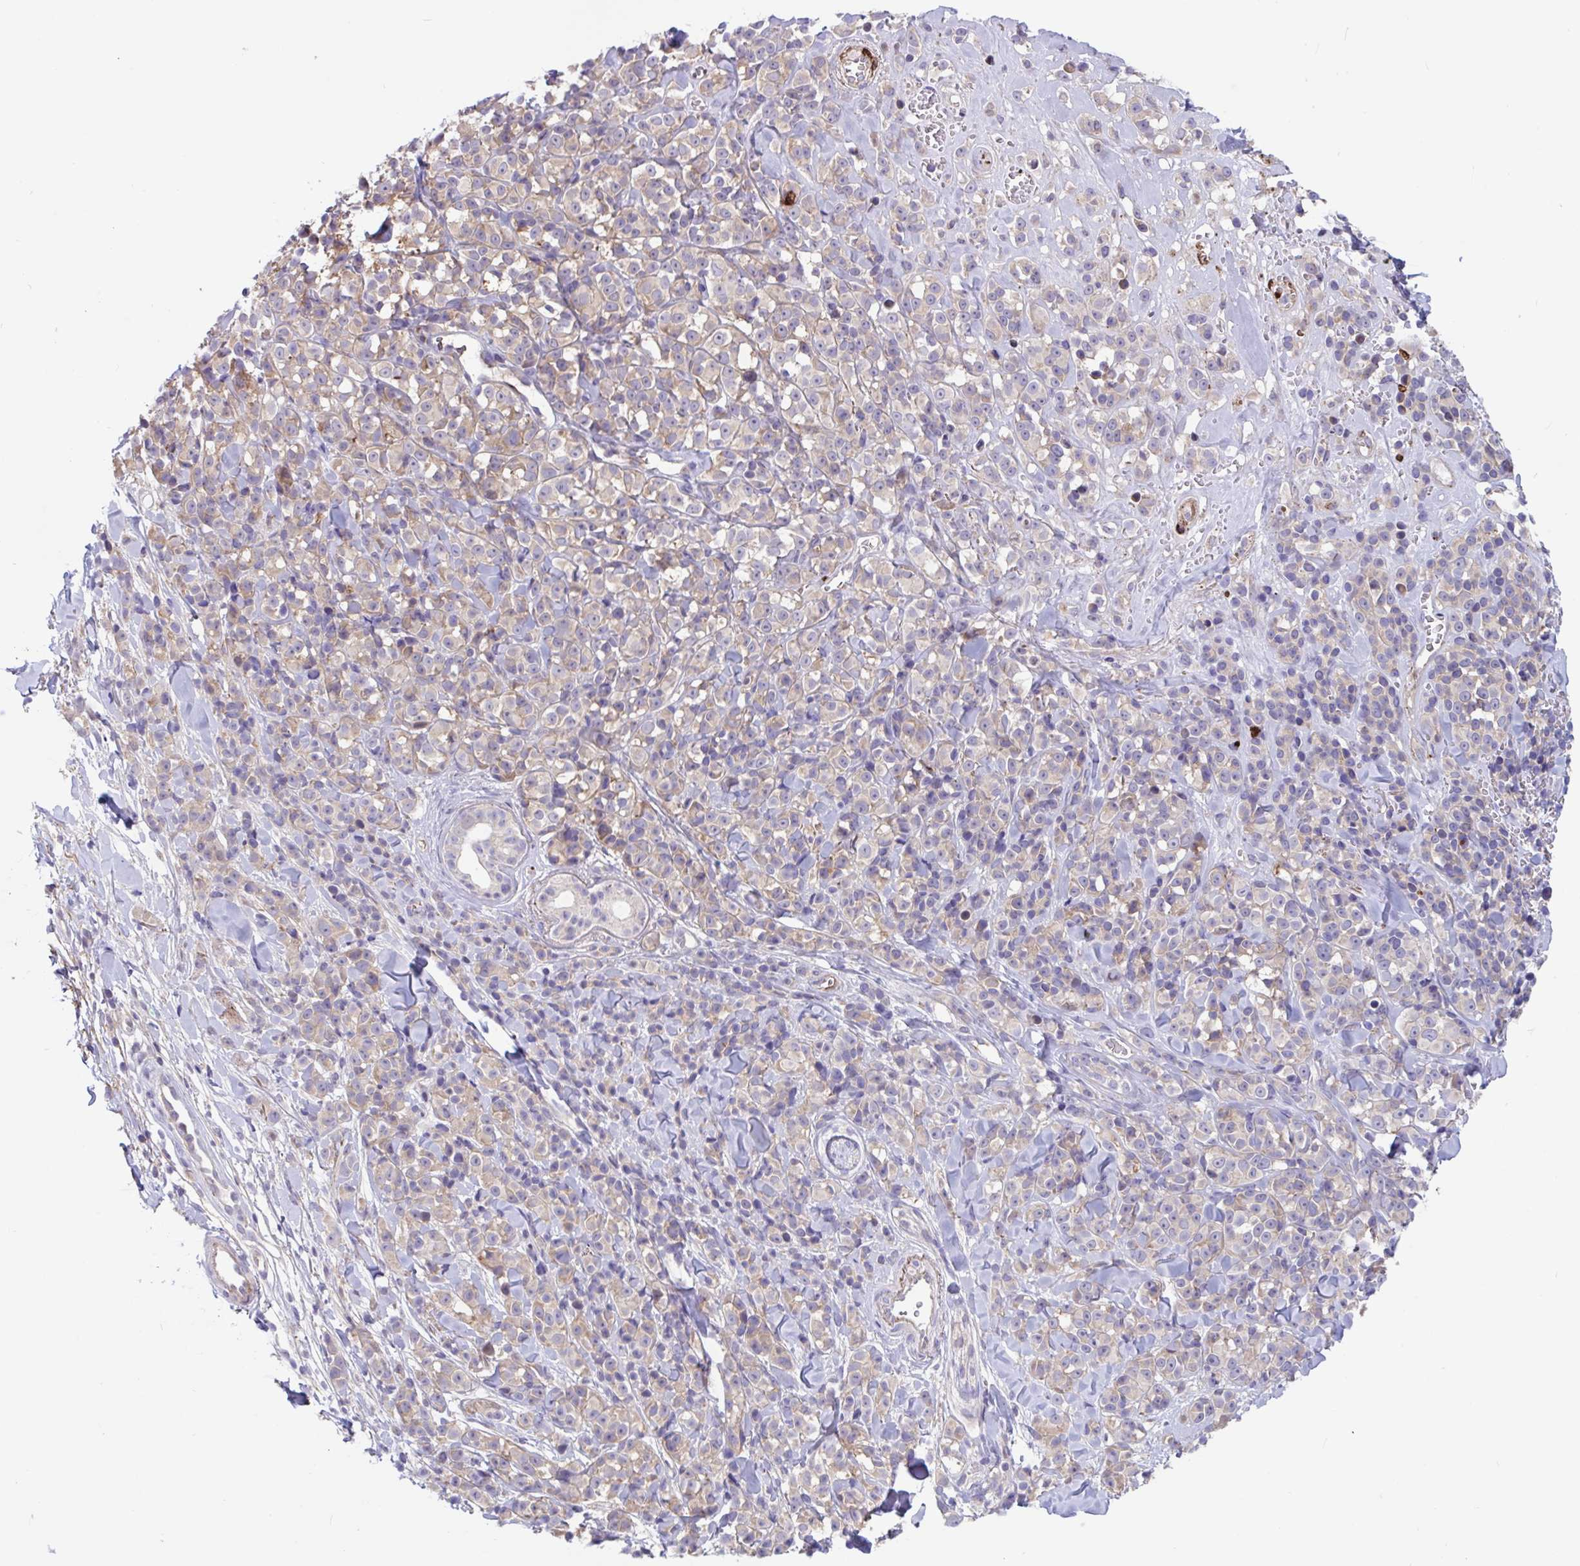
{"staining": {"intensity": "weak", "quantity": "<25%", "location": "cytoplasmic/membranous"}, "tissue": "melanoma", "cell_type": "Tumor cells", "image_type": "cancer", "snomed": [{"axis": "morphology", "description": "Malignant melanoma, NOS"}, {"axis": "topography", "description": "Skin"}], "caption": "High power microscopy micrograph of an immunohistochemistry image of melanoma, revealing no significant expression in tumor cells.", "gene": "IL37", "patient": {"sex": "male", "age": 85}}